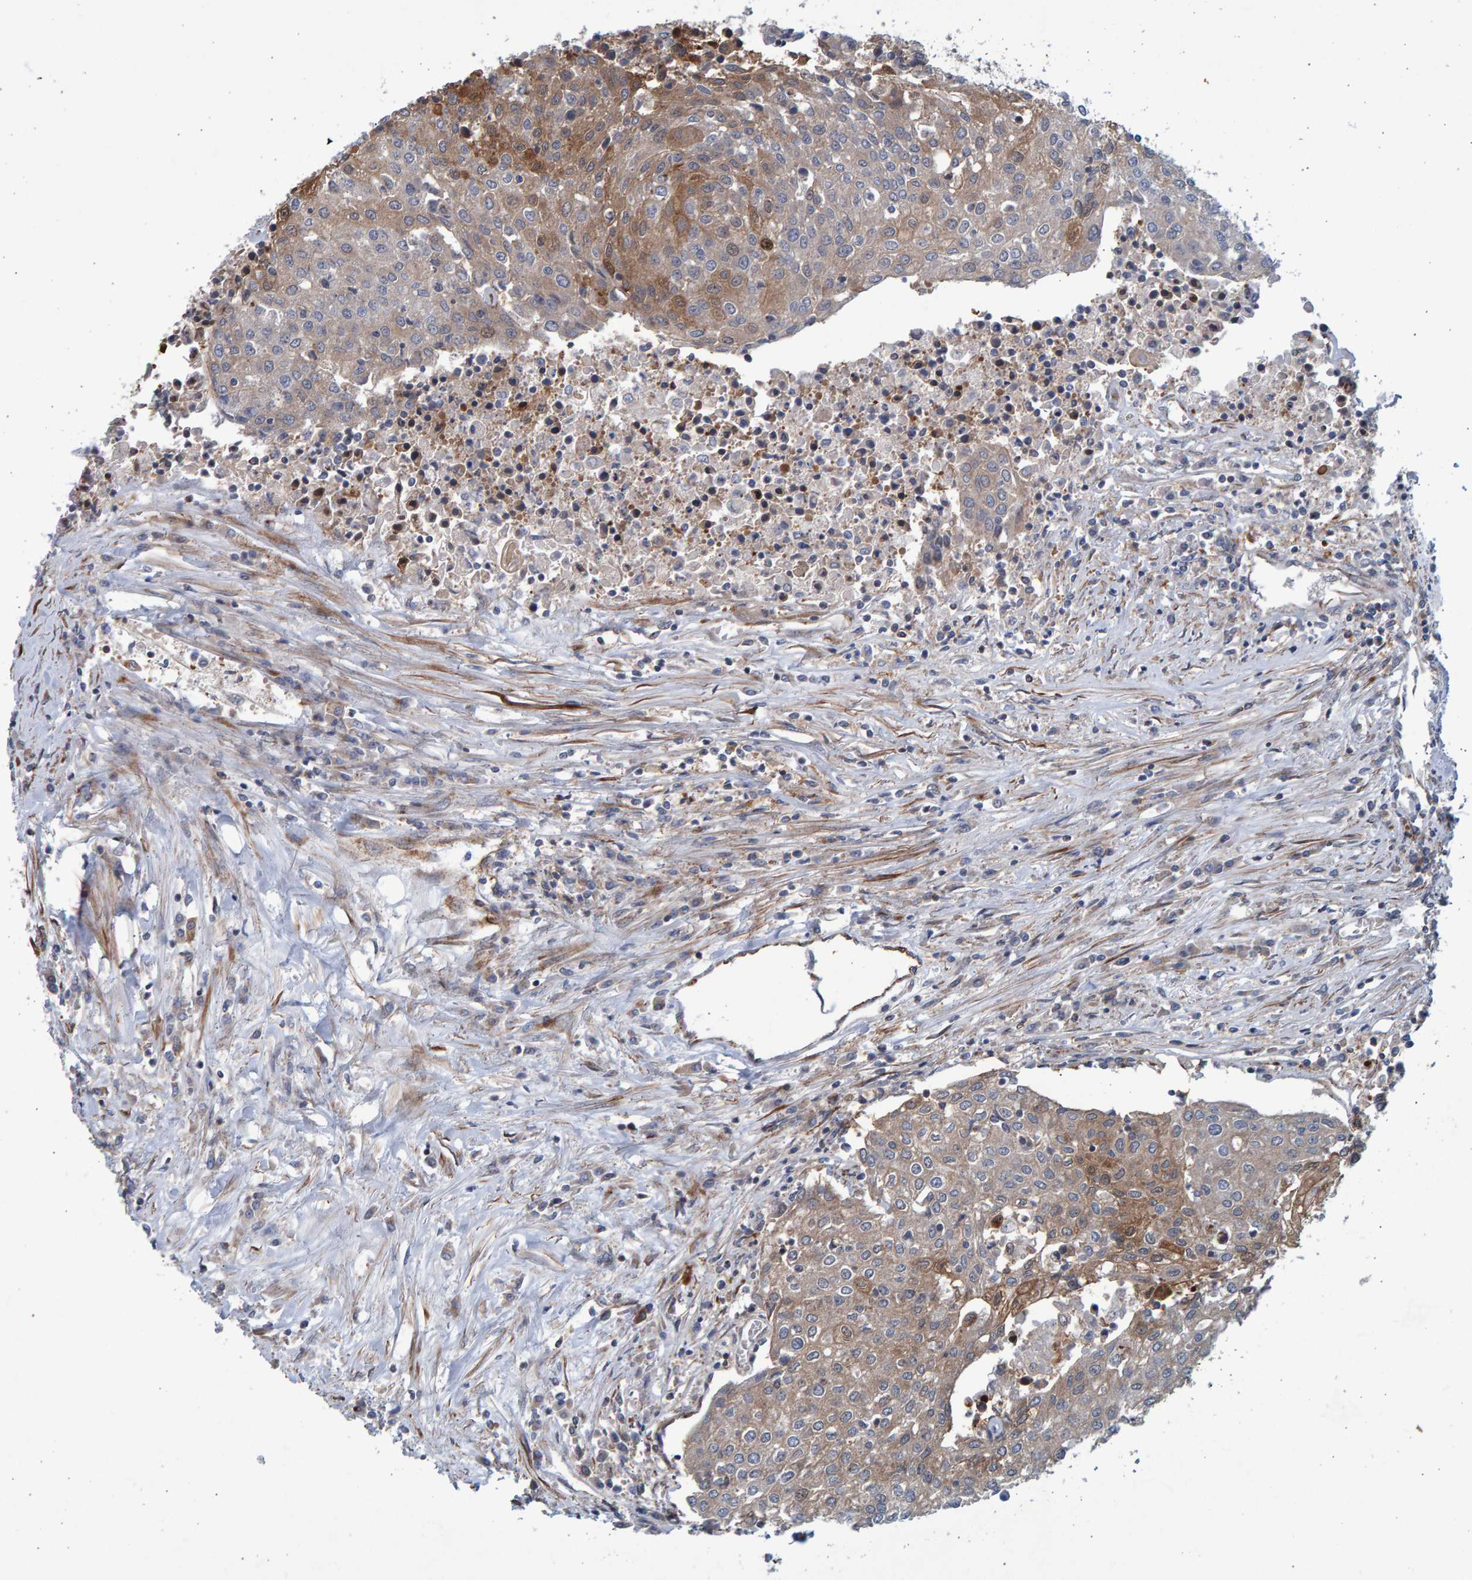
{"staining": {"intensity": "moderate", "quantity": "25%-75%", "location": "cytoplasmic/membranous"}, "tissue": "urothelial cancer", "cell_type": "Tumor cells", "image_type": "cancer", "snomed": [{"axis": "morphology", "description": "Urothelial carcinoma, High grade"}, {"axis": "topography", "description": "Urinary bladder"}], "caption": "Protein positivity by IHC demonstrates moderate cytoplasmic/membranous staining in approximately 25%-75% of tumor cells in urothelial cancer.", "gene": "LRBA", "patient": {"sex": "female", "age": 85}}